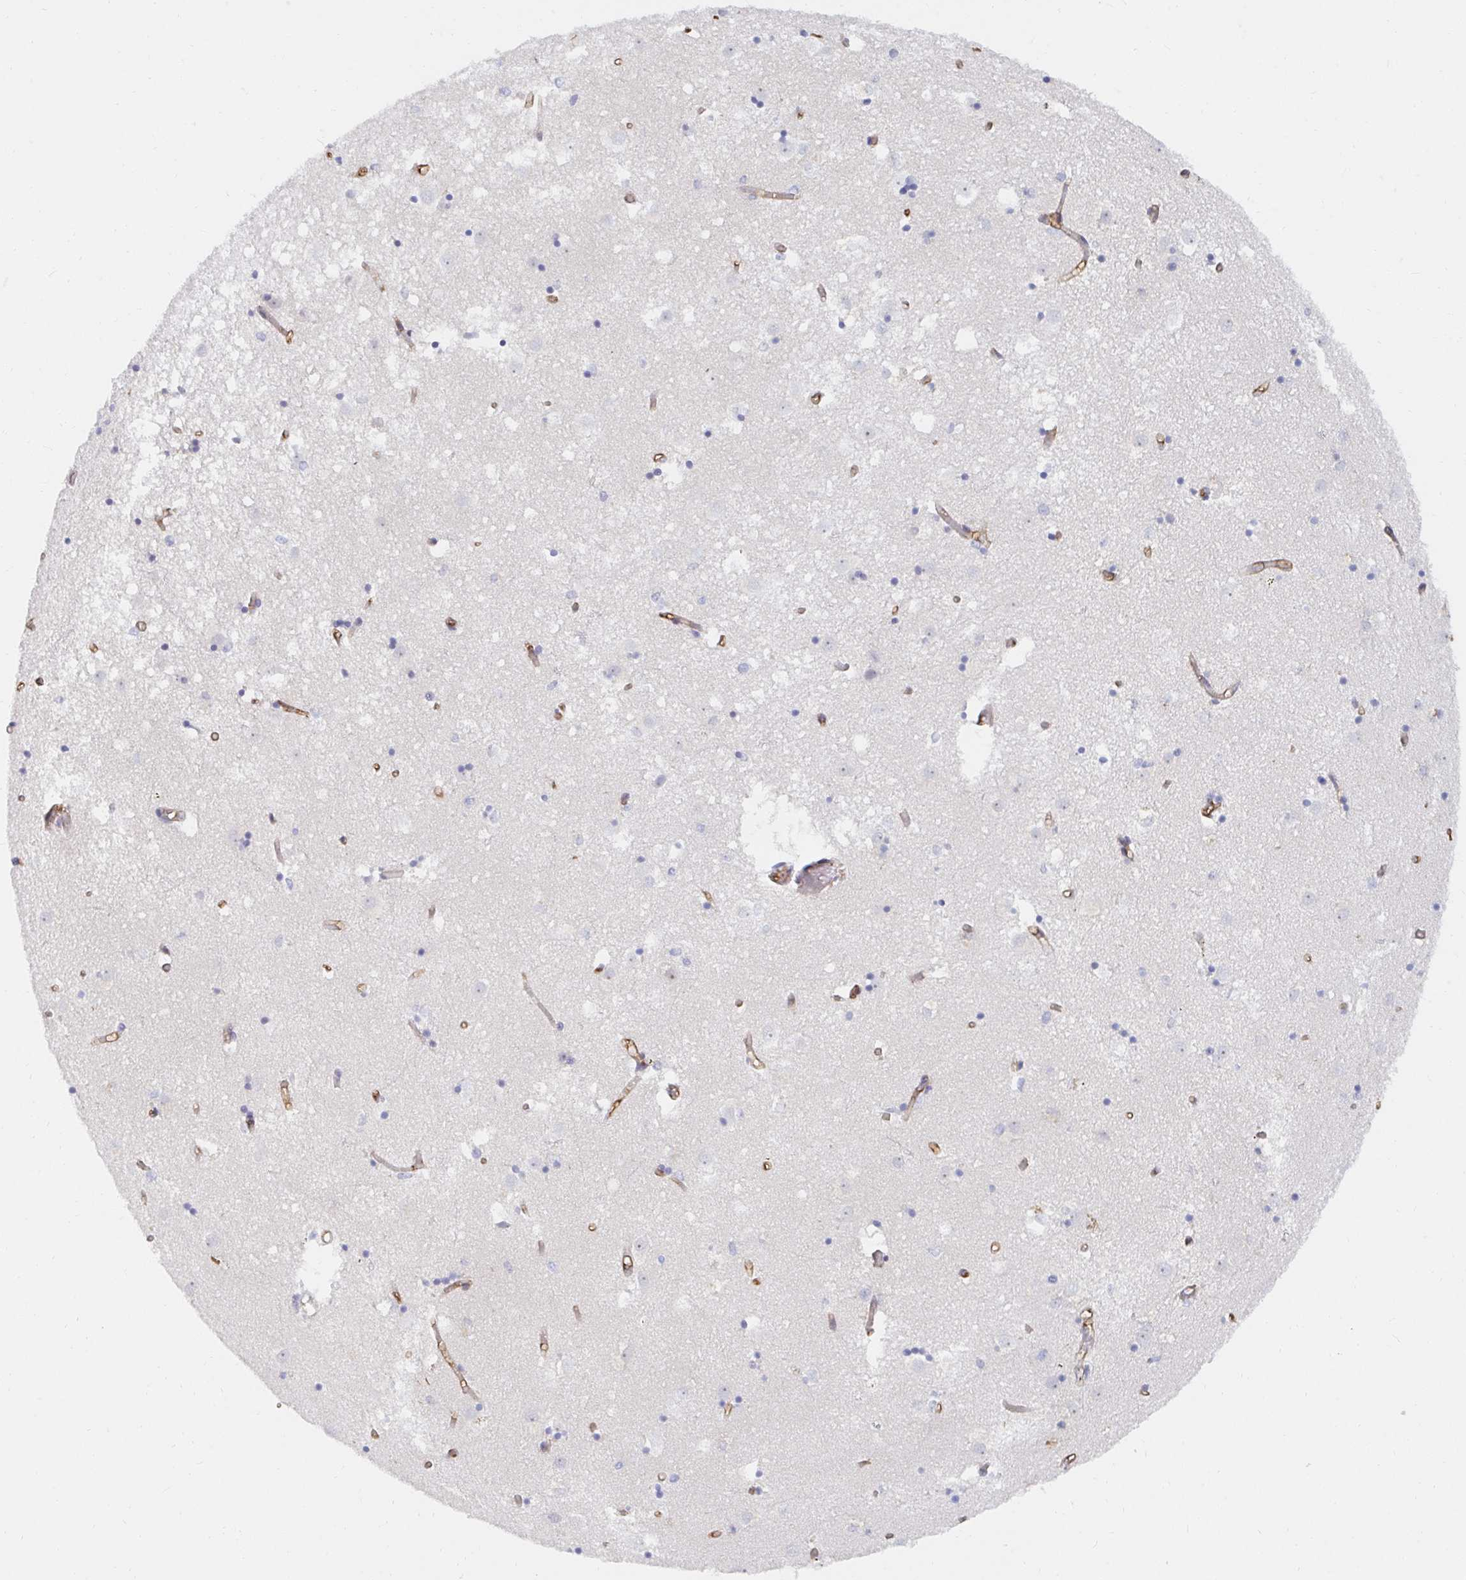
{"staining": {"intensity": "negative", "quantity": "none", "location": "none"}, "tissue": "caudate", "cell_type": "Glial cells", "image_type": "normal", "snomed": [{"axis": "morphology", "description": "Normal tissue, NOS"}, {"axis": "topography", "description": "Lateral ventricle wall"}], "caption": "Glial cells show no significant expression in unremarkable caudate.", "gene": "COL28A1", "patient": {"sex": "male", "age": 70}}